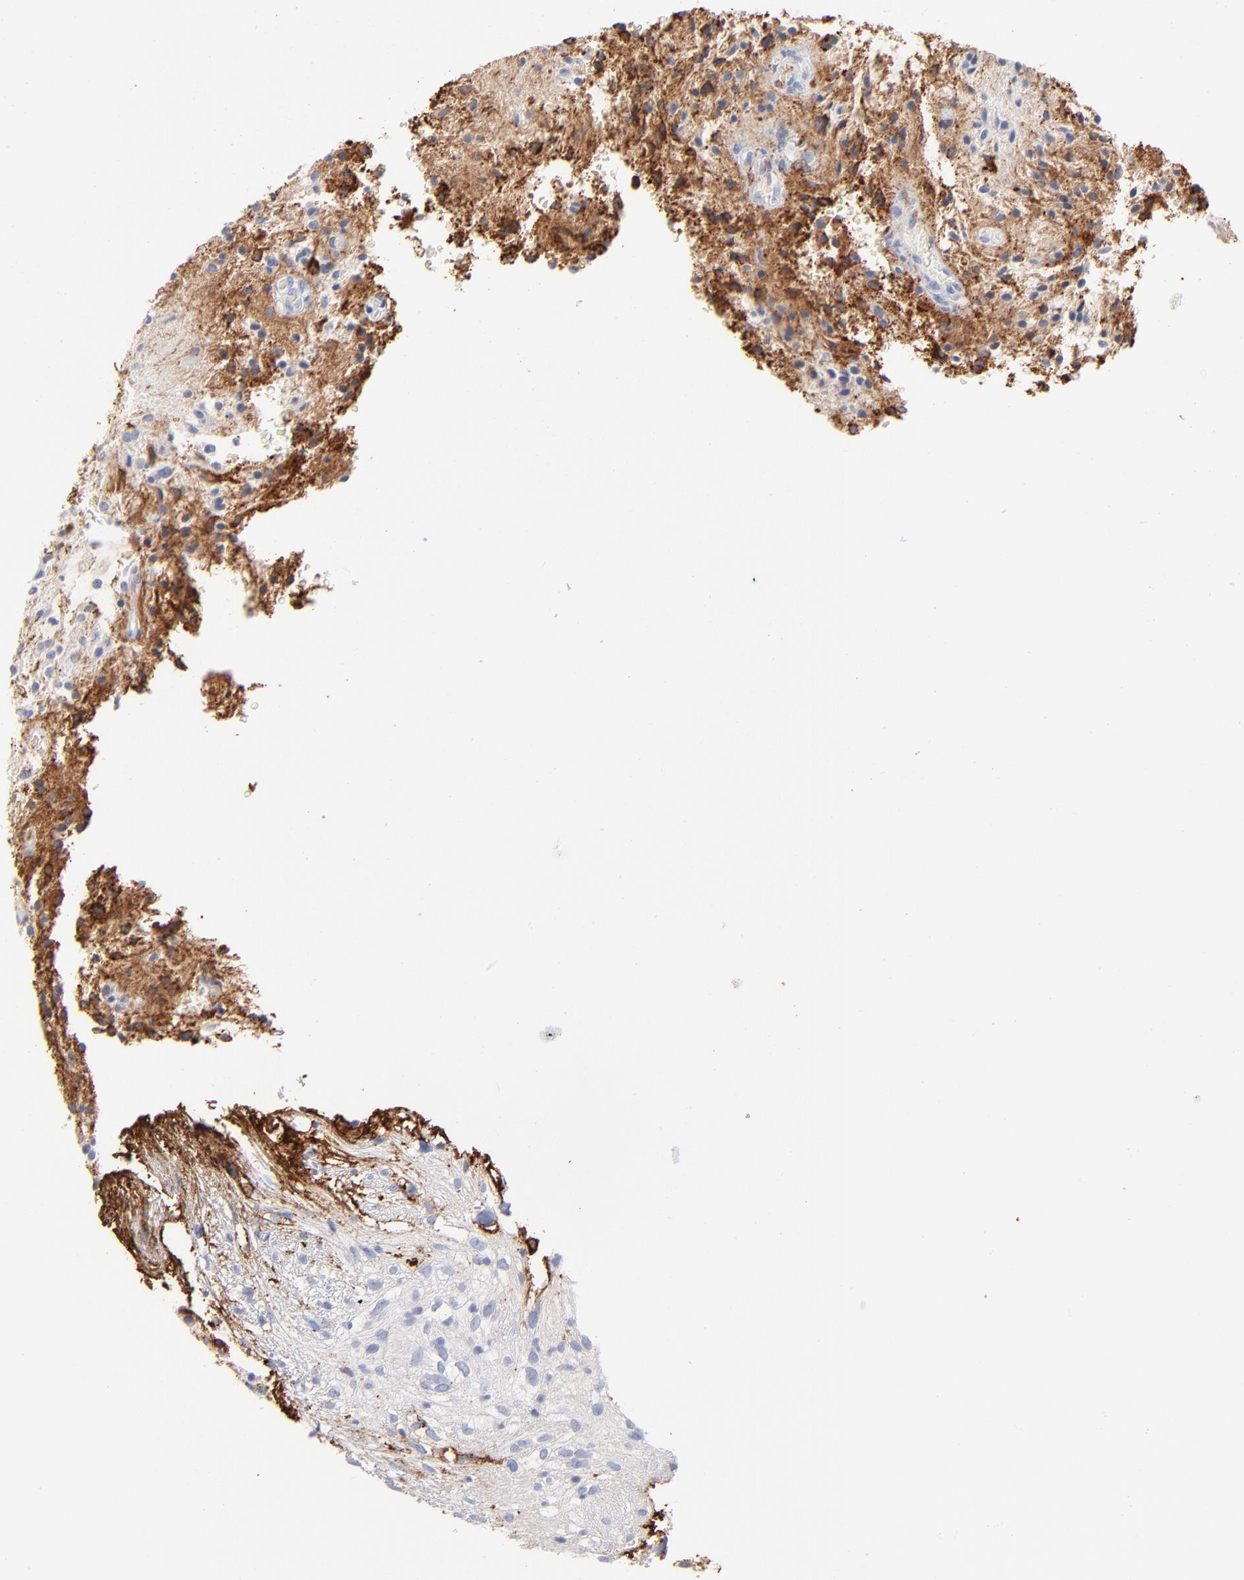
{"staining": {"intensity": "negative", "quantity": "none", "location": "none"}, "tissue": "glioma", "cell_type": "Tumor cells", "image_type": "cancer", "snomed": [{"axis": "morphology", "description": "Glioma, malignant, NOS"}, {"axis": "topography", "description": "Cerebellum"}], "caption": "Micrograph shows no significant protein positivity in tumor cells of glioma (malignant). (DAB (3,3'-diaminobenzidine) immunohistochemistry visualized using brightfield microscopy, high magnification).", "gene": "APOH", "patient": {"sex": "female", "age": 10}}